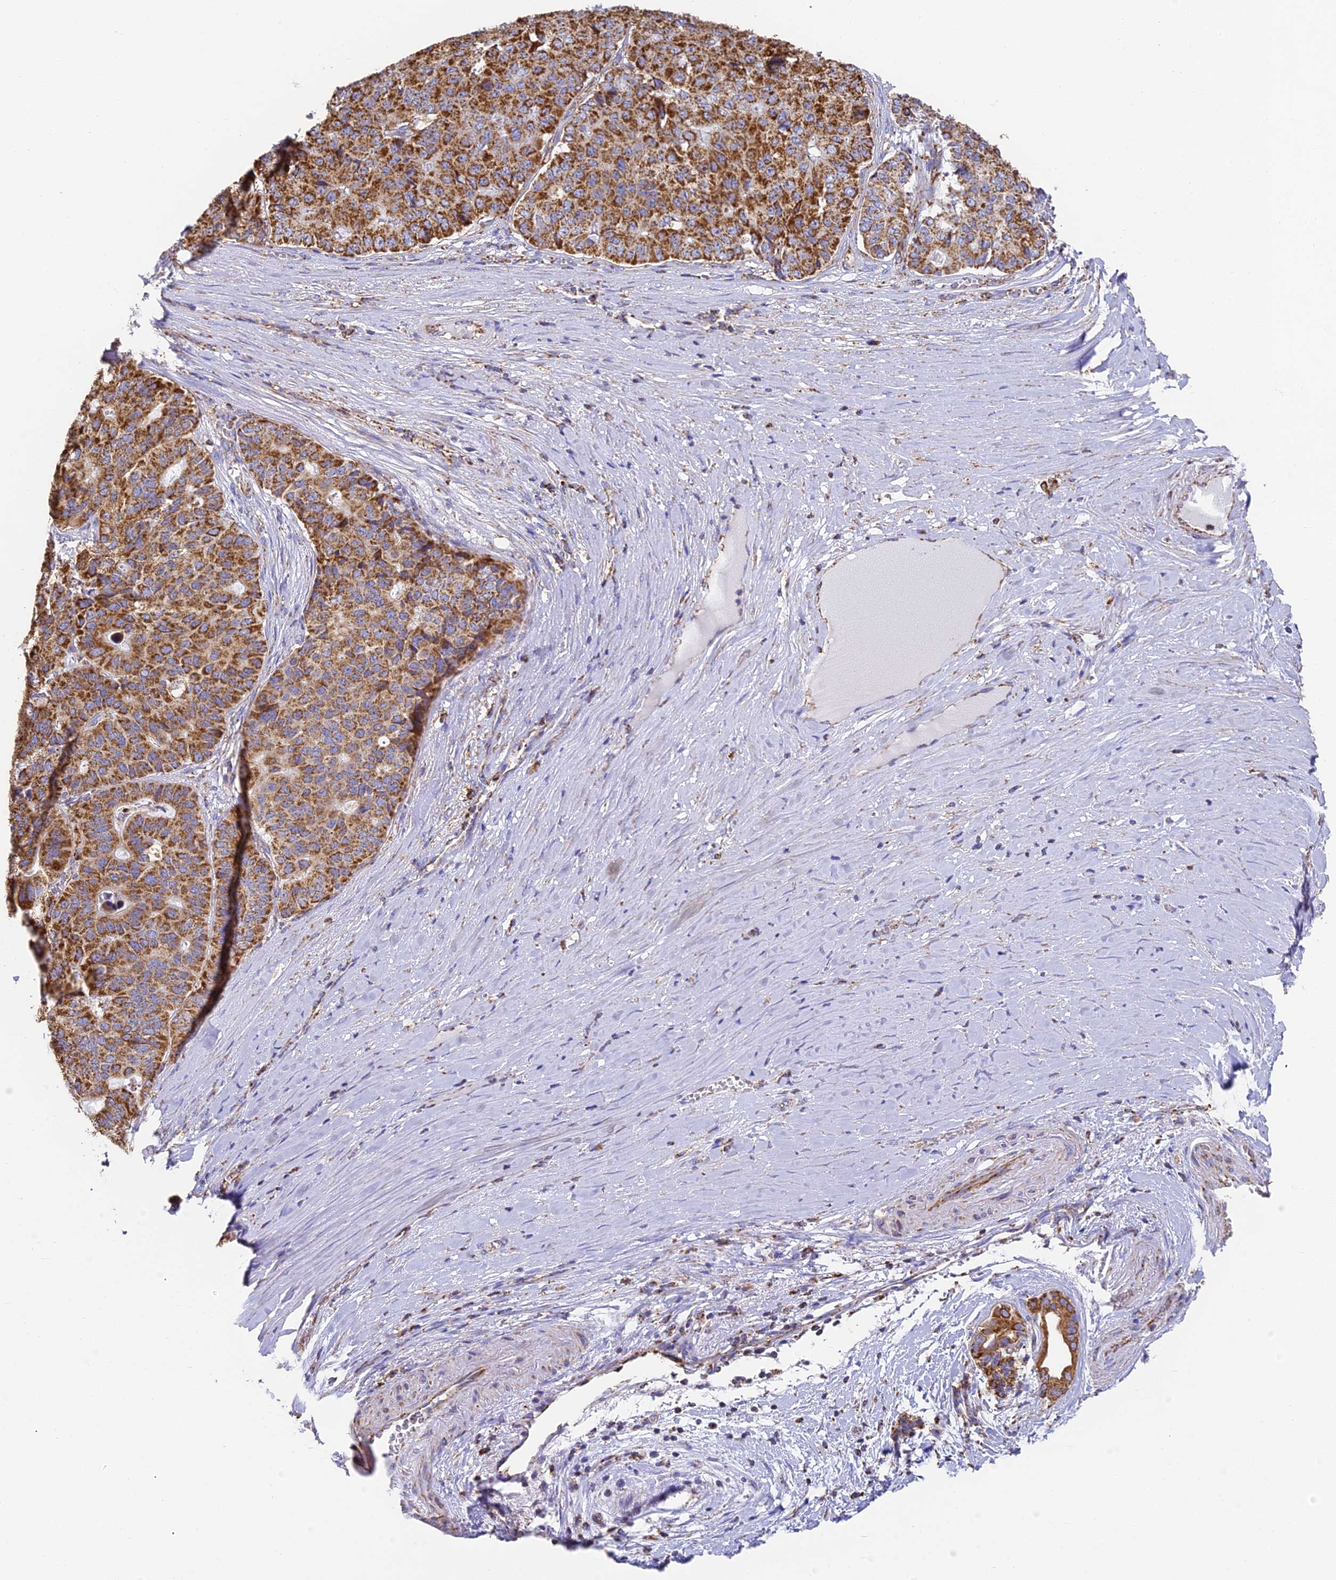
{"staining": {"intensity": "strong", "quantity": ">75%", "location": "cytoplasmic/membranous"}, "tissue": "pancreatic cancer", "cell_type": "Tumor cells", "image_type": "cancer", "snomed": [{"axis": "morphology", "description": "Adenocarcinoma, NOS"}, {"axis": "topography", "description": "Pancreas"}], "caption": "Immunohistochemical staining of pancreatic adenocarcinoma displays high levels of strong cytoplasmic/membranous staining in about >75% of tumor cells.", "gene": "COX6C", "patient": {"sex": "male", "age": 50}}